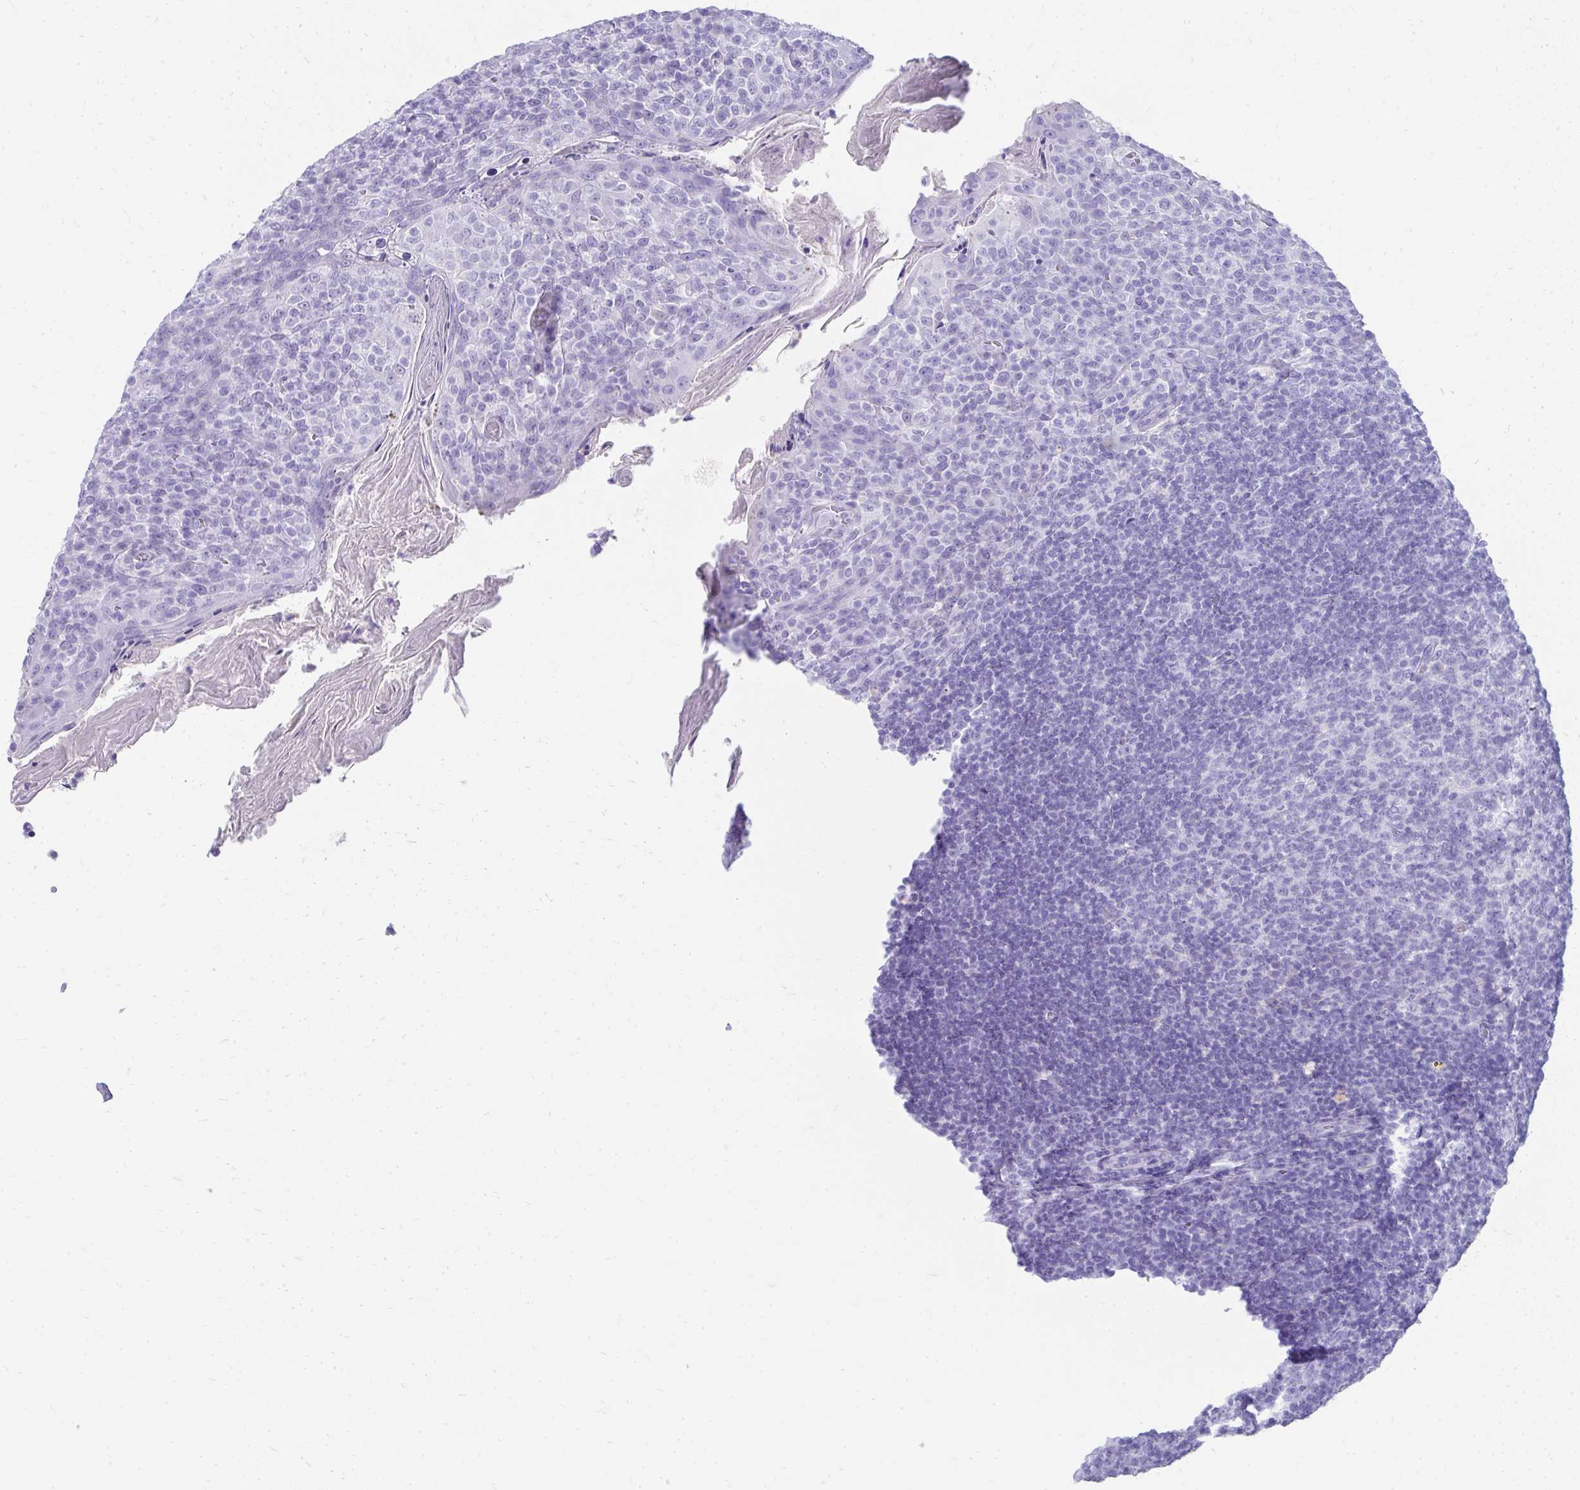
{"staining": {"intensity": "negative", "quantity": "none", "location": "none"}, "tissue": "tonsil", "cell_type": "Germinal center cells", "image_type": "normal", "snomed": [{"axis": "morphology", "description": "Normal tissue, NOS"}, {"axis": "topography", "description": "Tonsil"}], "caption": "Germinal center cells show no significant protein expression in normal tonsil. (DAB immunohistochemistry, high magnification).", "gene": "TNNT1", "patient": {"sex": "female", "age": 10}}